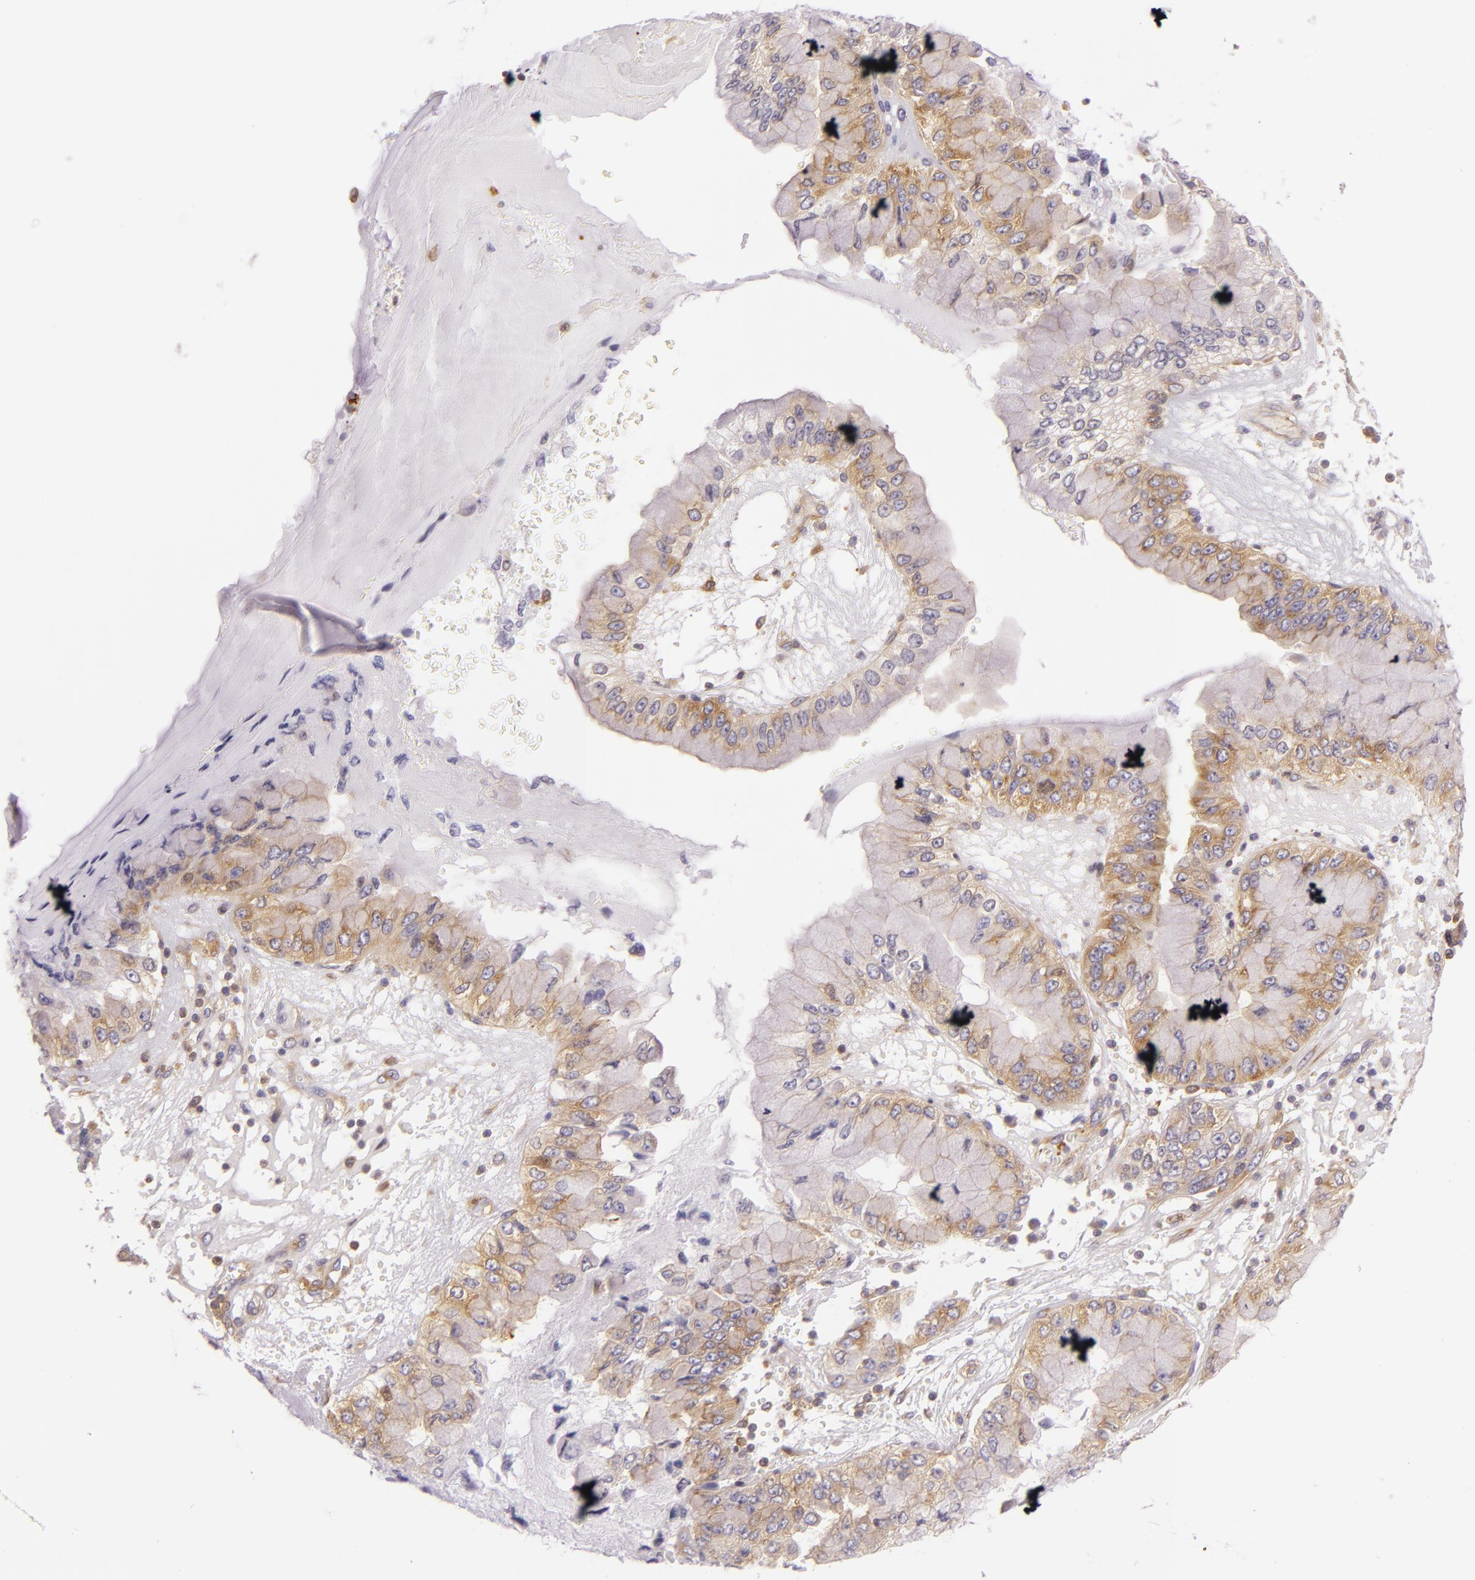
{"staining": {"intensity": "moderate", "quantity": "25%-75%", "location": "cytoplasmic/membranous"}, "tissue": "liver cancer", "cell_type": "Tumor cells", "image_type": "cancer", "snomed": [{"axis": "morphology", "description": "Cholangiocarcinoma"}, {"axis": "topography", "description": "Liver"}], "caption": "Immunohistochemical staining of liver cancer displays medium levels of moderate cytoplasmic/membranous staining in about 25%-75% of tumor cells.", "gene": "TLN1", "patient": {"sex": "female", "age": 79}}